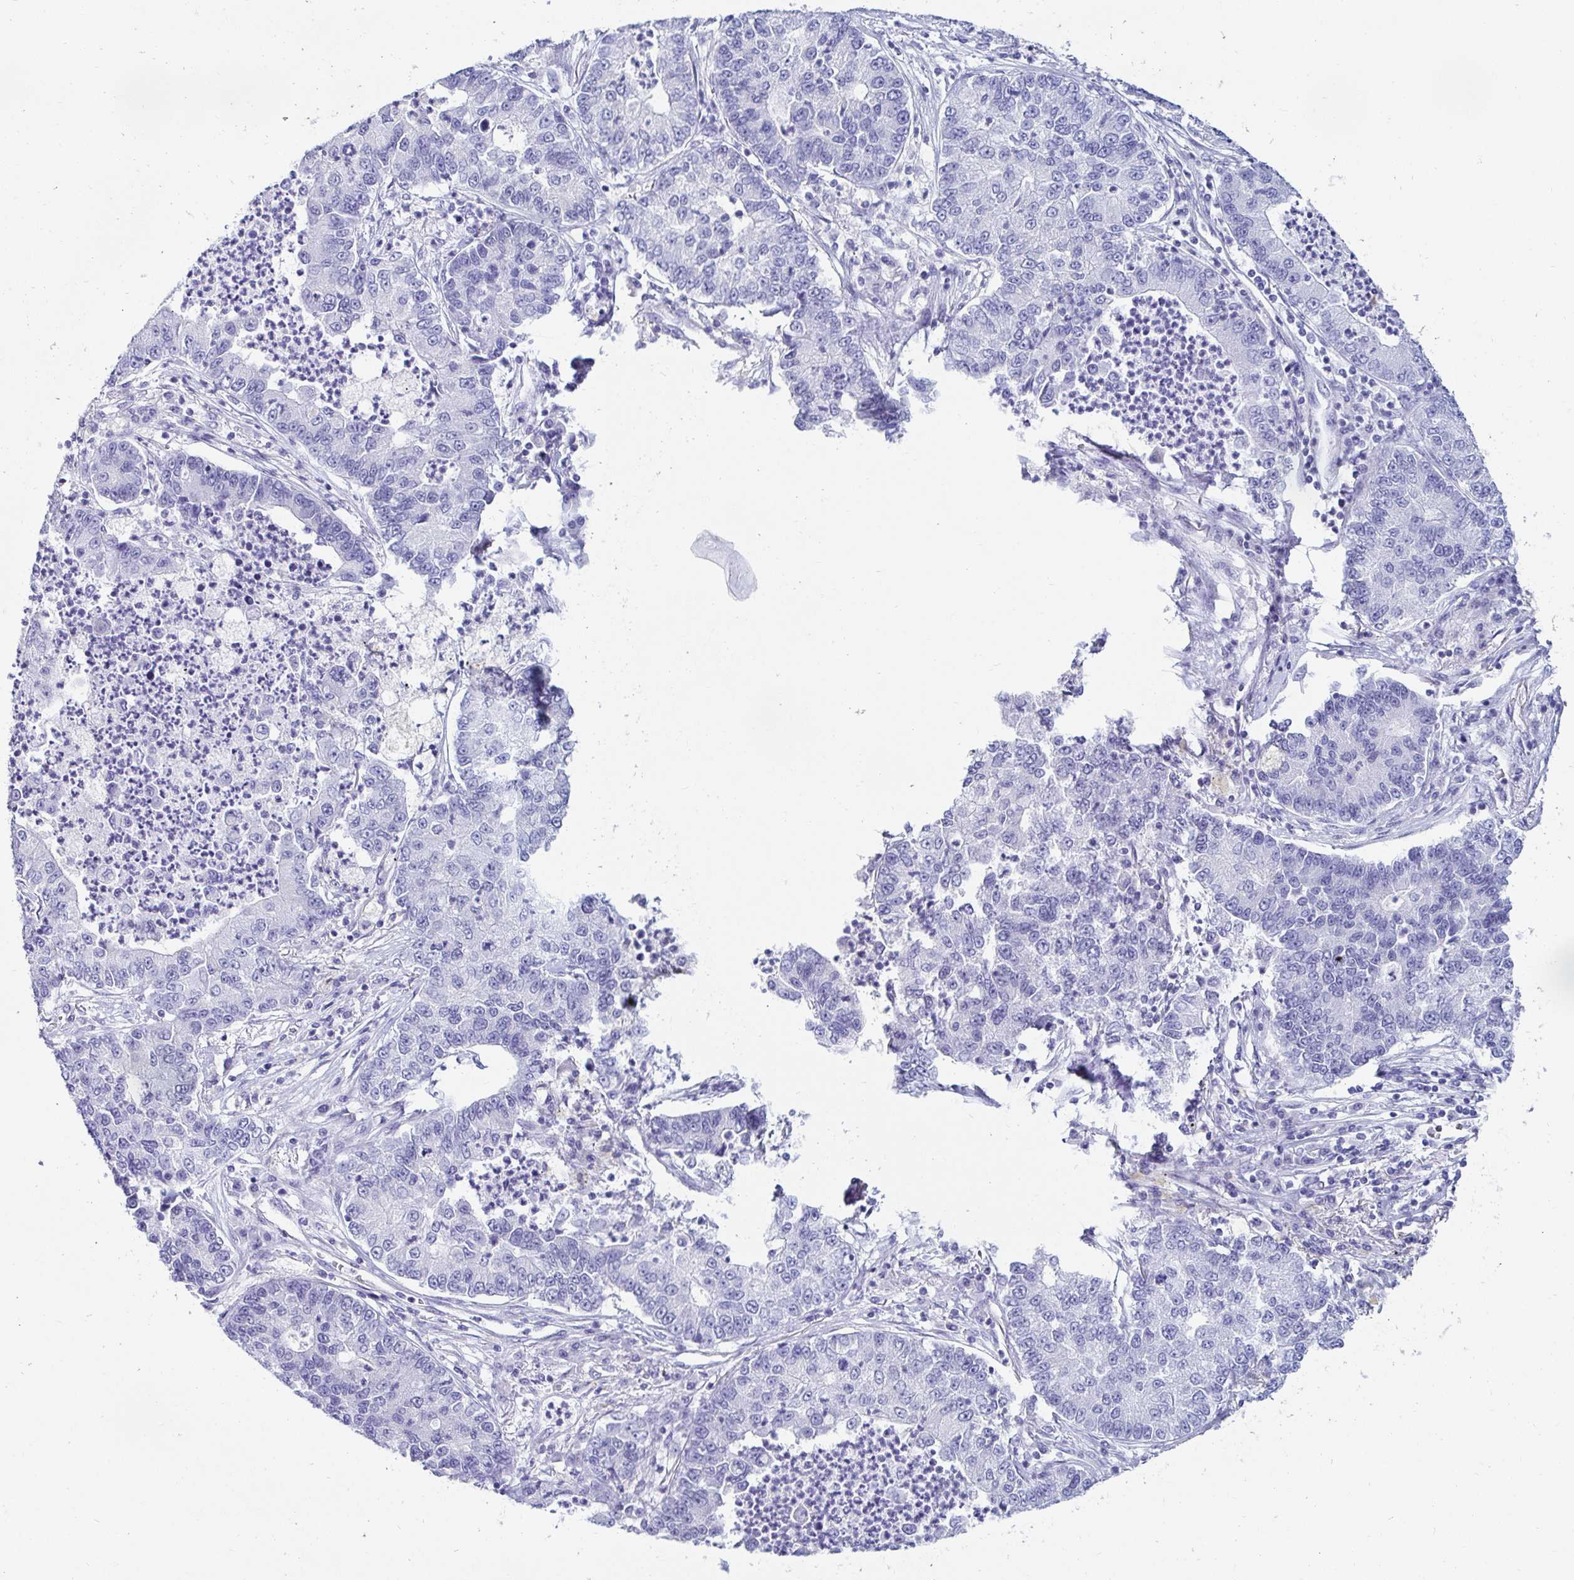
{"staining": {"intensity": "negative", "quantity": "none", "location": "none"}, "tissue": "lung cancer", "cell_type": "Tumor cells", "image_type": "cancer", "snomed": [{"axis": "morphology", "description": "Adenocarcinoma, NOS"}, {"axis": "topography", "description": "Lung"}], "caption": "Immunohistochemistry micrograph of neoplastic tissue: adenocarcinoma (lung) stained with DAB shows no significant protein staining in tumor cells.", "gene": "OR10K1", "patient": {"sex": "female", "age": 57}}